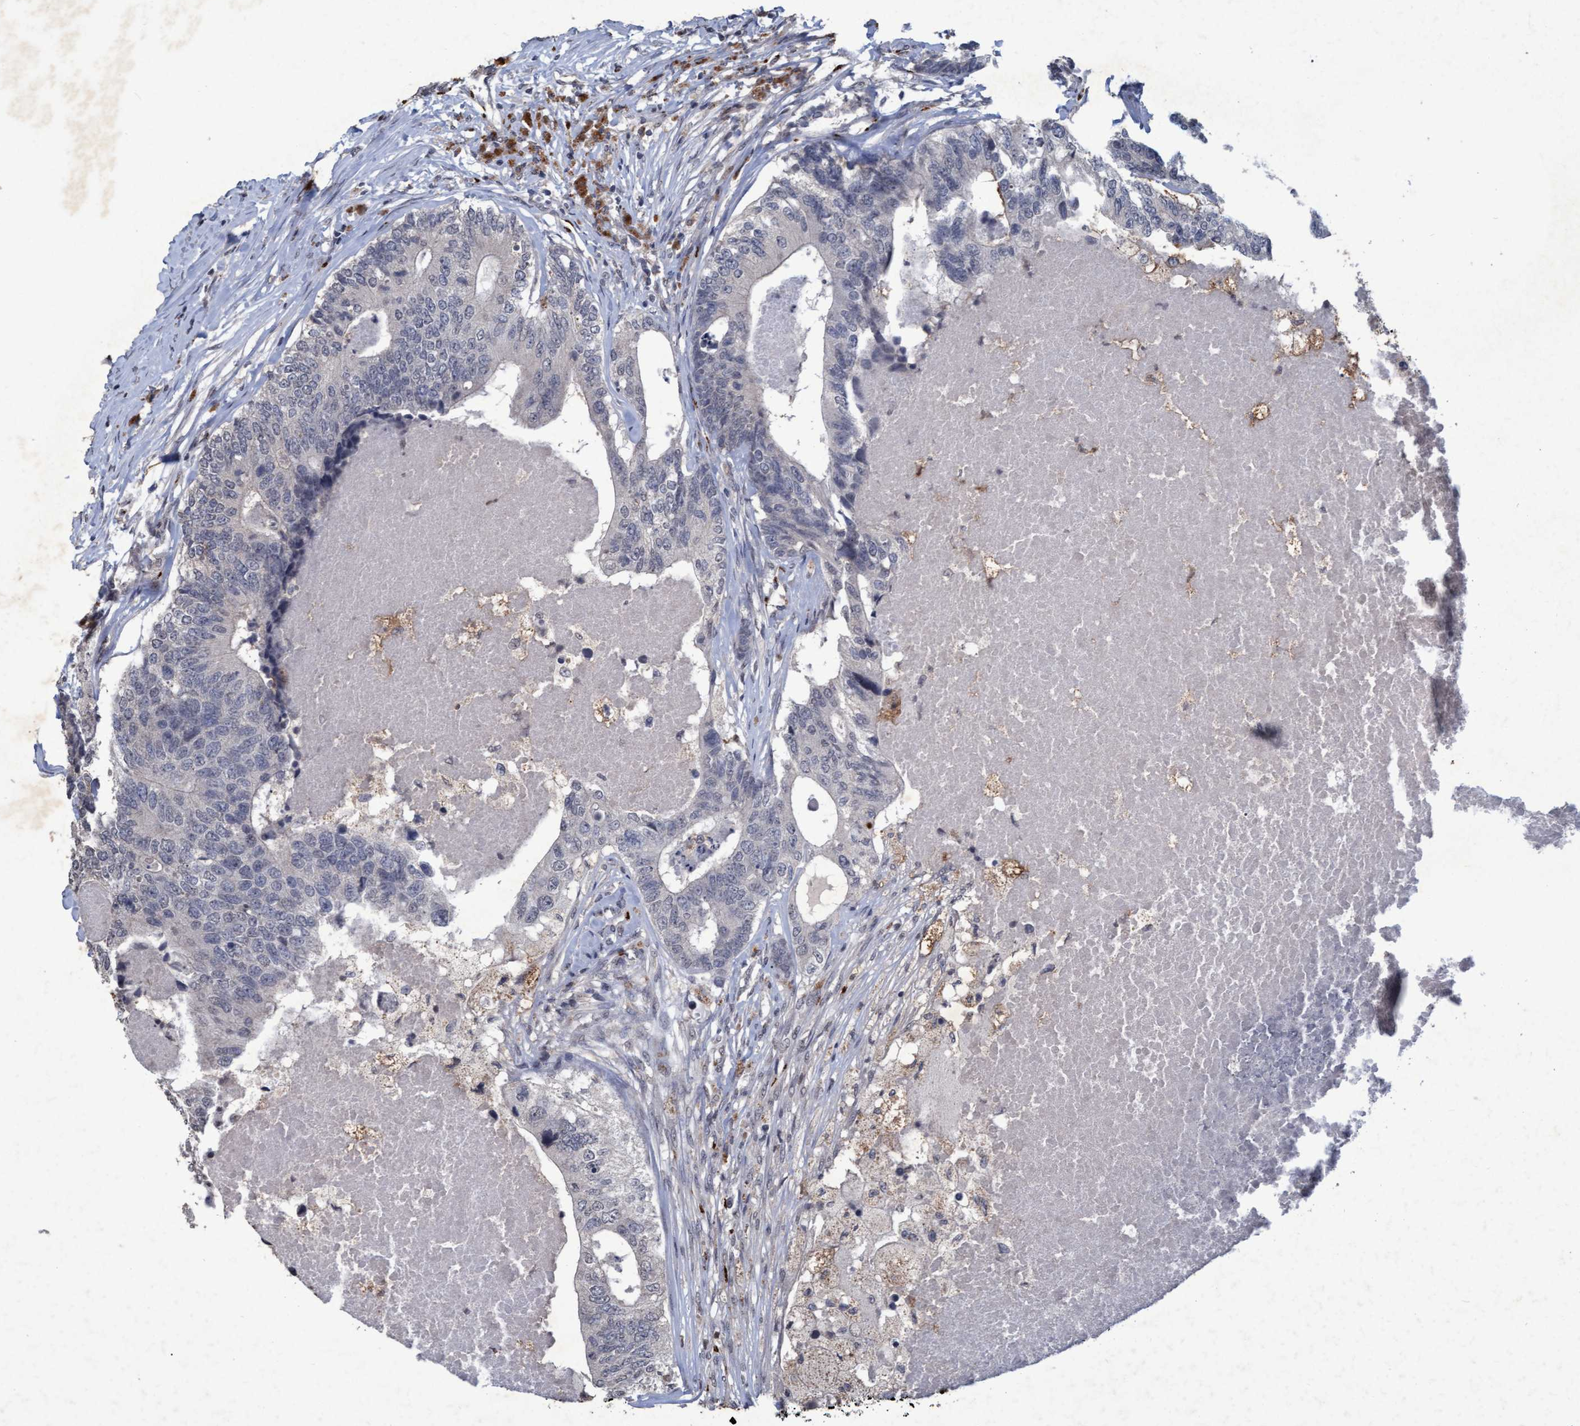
{"staining": {"intensity": "negative", "quantity": "none", "location": "none"}, "tissue": "colorectal cancer", "cell_type": "Tumor cells", "image_type": "cancer", "snomed": [{"axis": "morphology", "description": "Adenocarcinoma, NOS"}, {"axis": "topography", "description": "Colon"}], "caption": "Adenocarcinoma (colorectal) was stained to show a protein in brown. There is no significant positivity in tumor cells.", "gene": "GALC", "patient": {"sex": "female", "age": 67}}